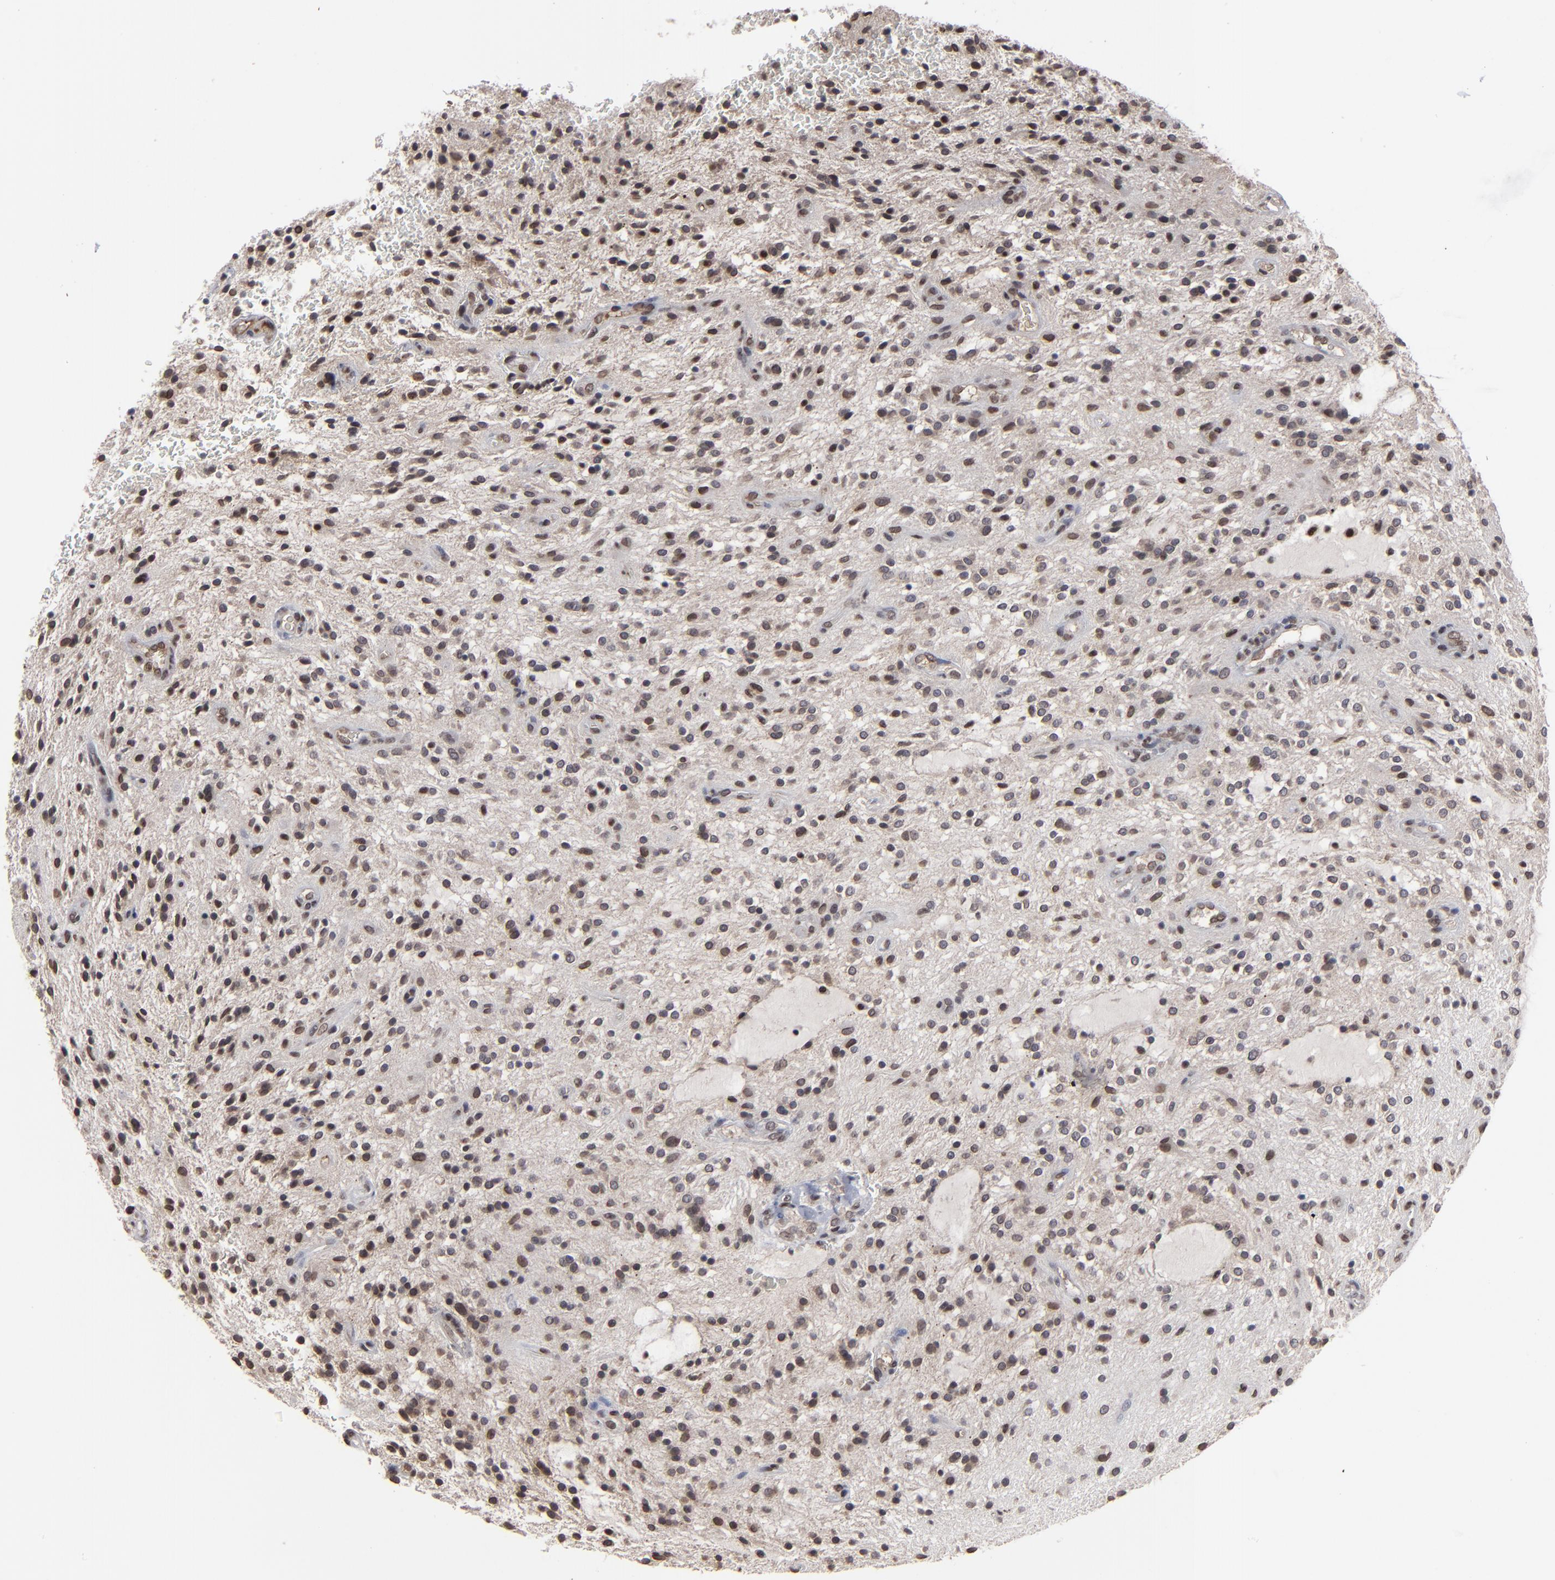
{"staining": {"intensity": "moderate", "quantity": "25%-75%", "location": "nuclear"}, "tissue": "glioma", "cell_type": "Tumor cells", "image_type": "cancer", "snomed": [{"axis": "morphology", "description": "Glioma, malignant, NOS"}, {"axis": "topography", "description": "Cerebellum"}], "caption": "A histopathology image of human malignant glioma stained for a protein reveals moderate nuclear brown staining in tumor cells.", "gene": "BAZ1A", "patient": {"sex": "female", "age": 10}}